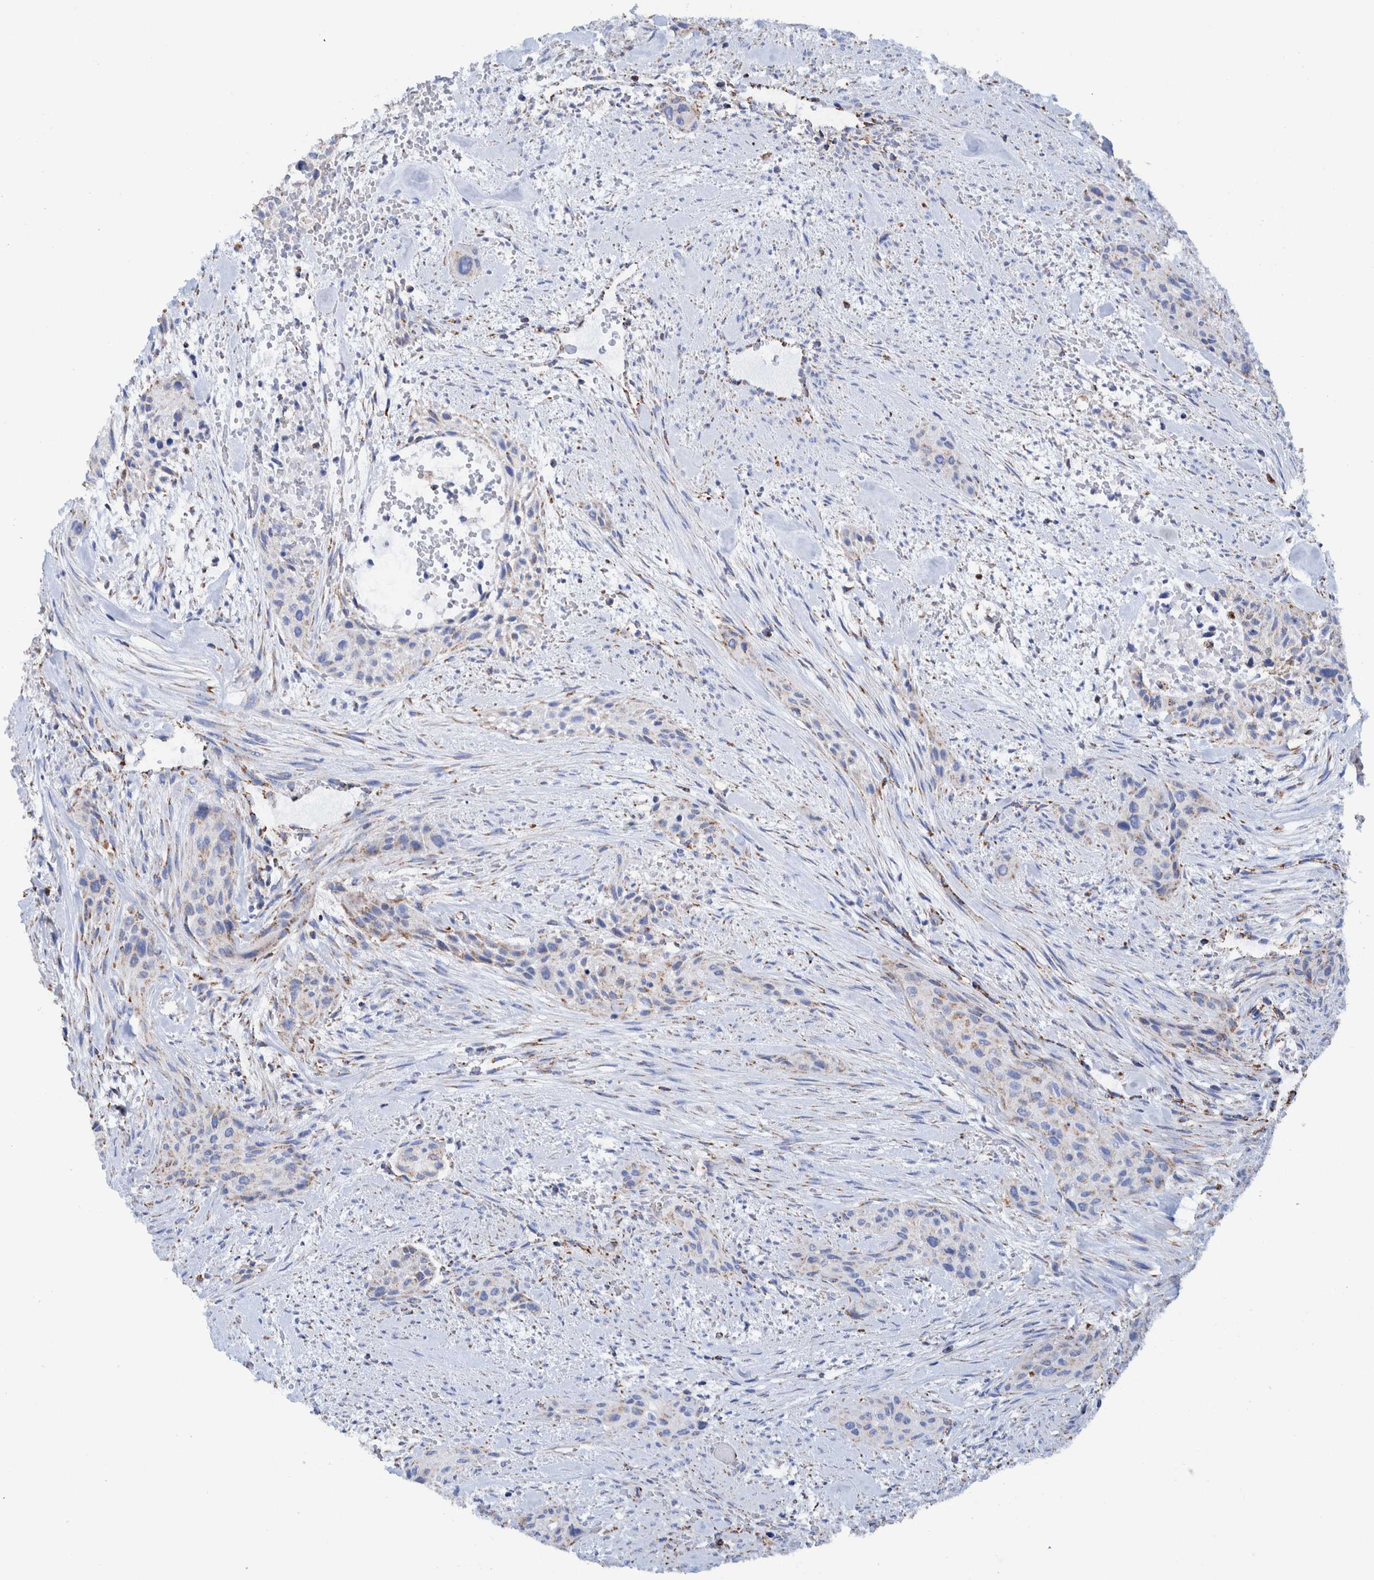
{"staining": {"intensity": "moderate", "quantity": "<25%", "location": "cytoplasmic/membranous"}, "tissue": "urothelial cancer", "cell_type": "Tumor cells", "image_type": "cancer", "snomed": [{"axis": "morphology", "description": "Urothelial carcinoma, High grade"}, {"axis": "topography", "description": "Urinary bladder"}], "caption": "An immunohistochemistry (IHC) image of tumor tissue is shown. Protein staining in brown highlights moderate cytoplasmic/membranous positivity in urothelial carcinoma (high-grade) within tumor cells.", "gene": "DECR1", "patient": {"sex": "male", "age": 35}}